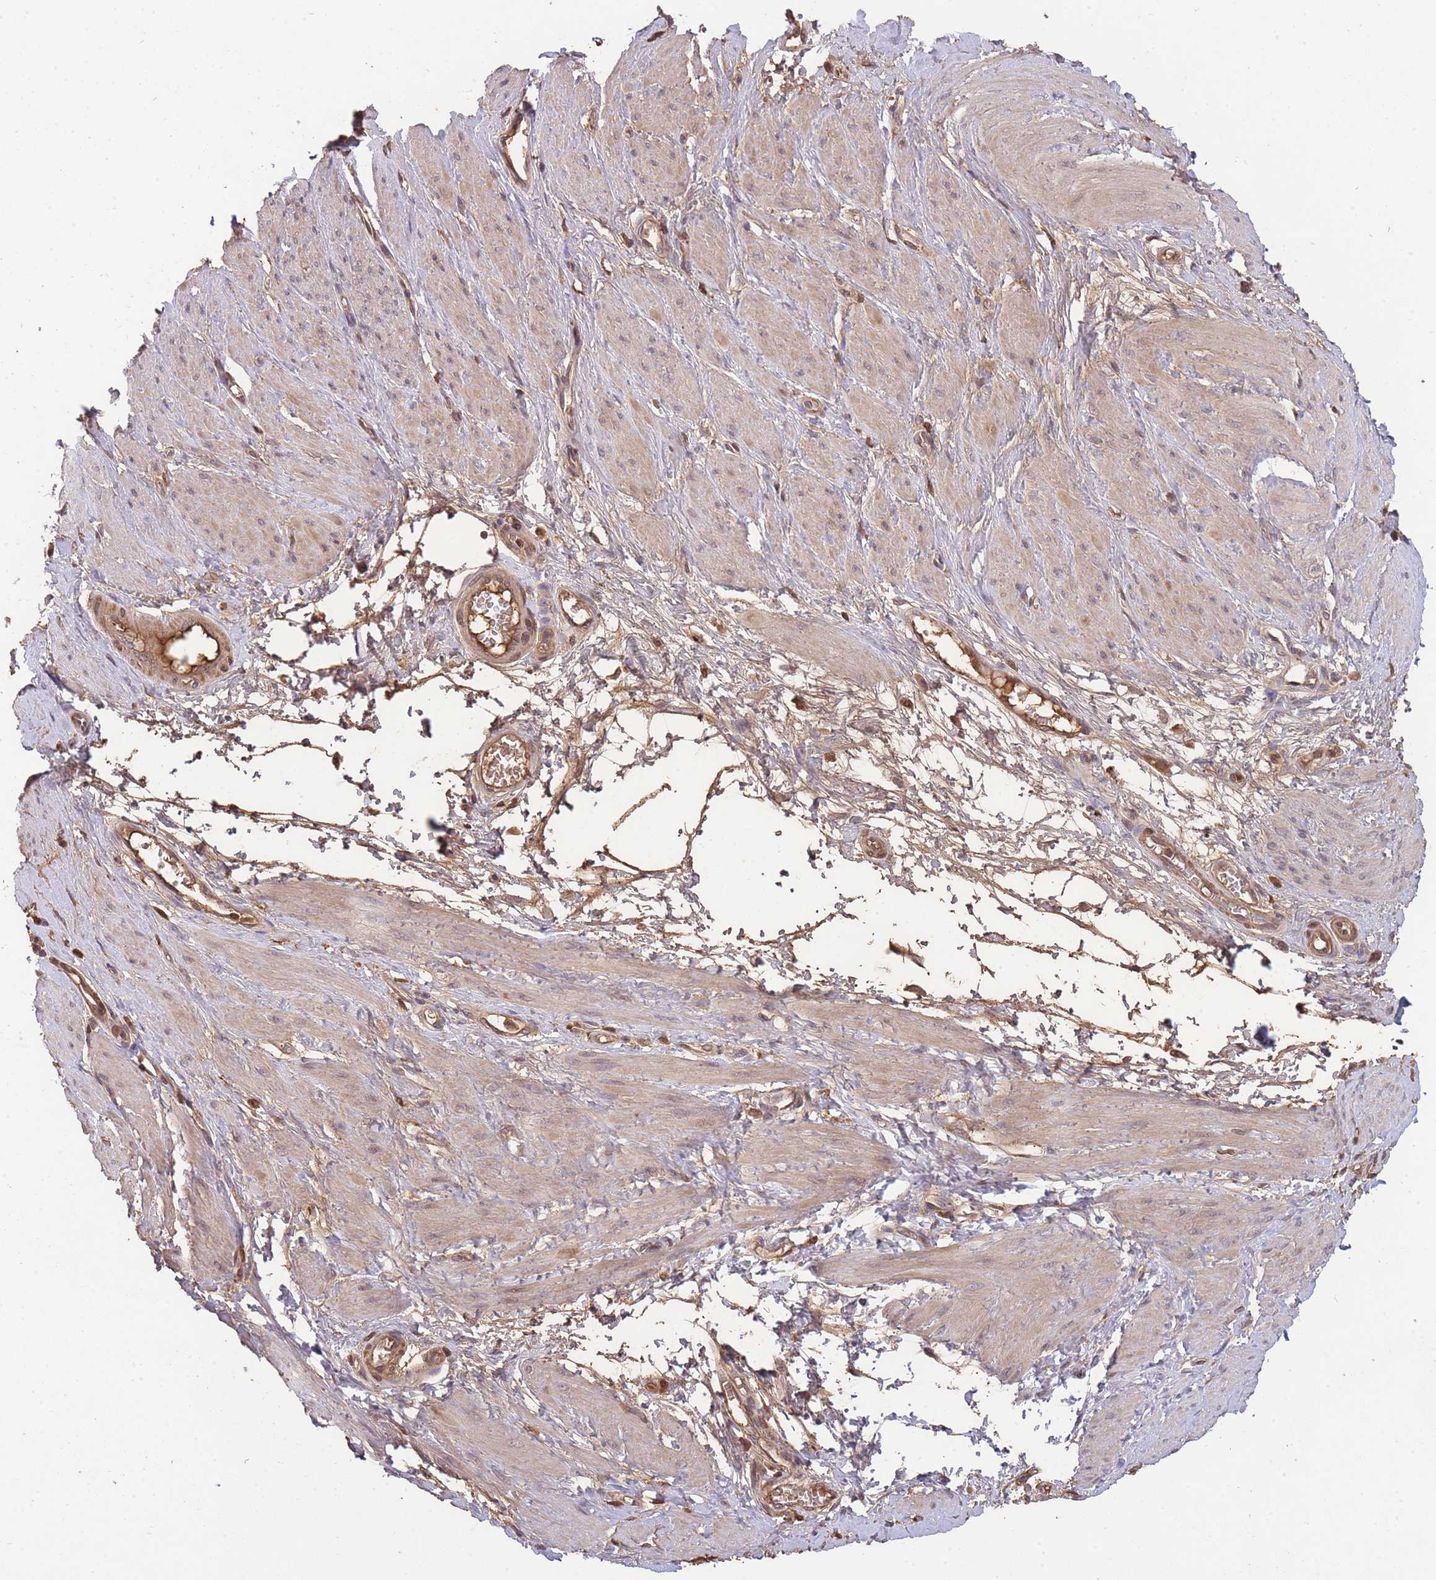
{"staining": {"intensity": "weak", "quantity": "25%-75%", "location": "cytoplasmic/membranous"}, "tissue": "smooth muscle", "cell_type": "Smooth muscle cells", "image_type": "normal", "snomed": [{"axis": "morphology", "description": "Normal tissue, NOS"}, {"axis": "topography", "description": "Smooth muscle"}, {"axis": "topography", "description": "Uterus"}], "caption": "Immunohistochemistry (DAB) staining of normal smooth muscle shows weak cytoplasmic/membranous protein staining in approximately 25%-75% of smooth muscle cells.", "gene": "RALGDS", "patient": {"sex": "female", "age": 39}}